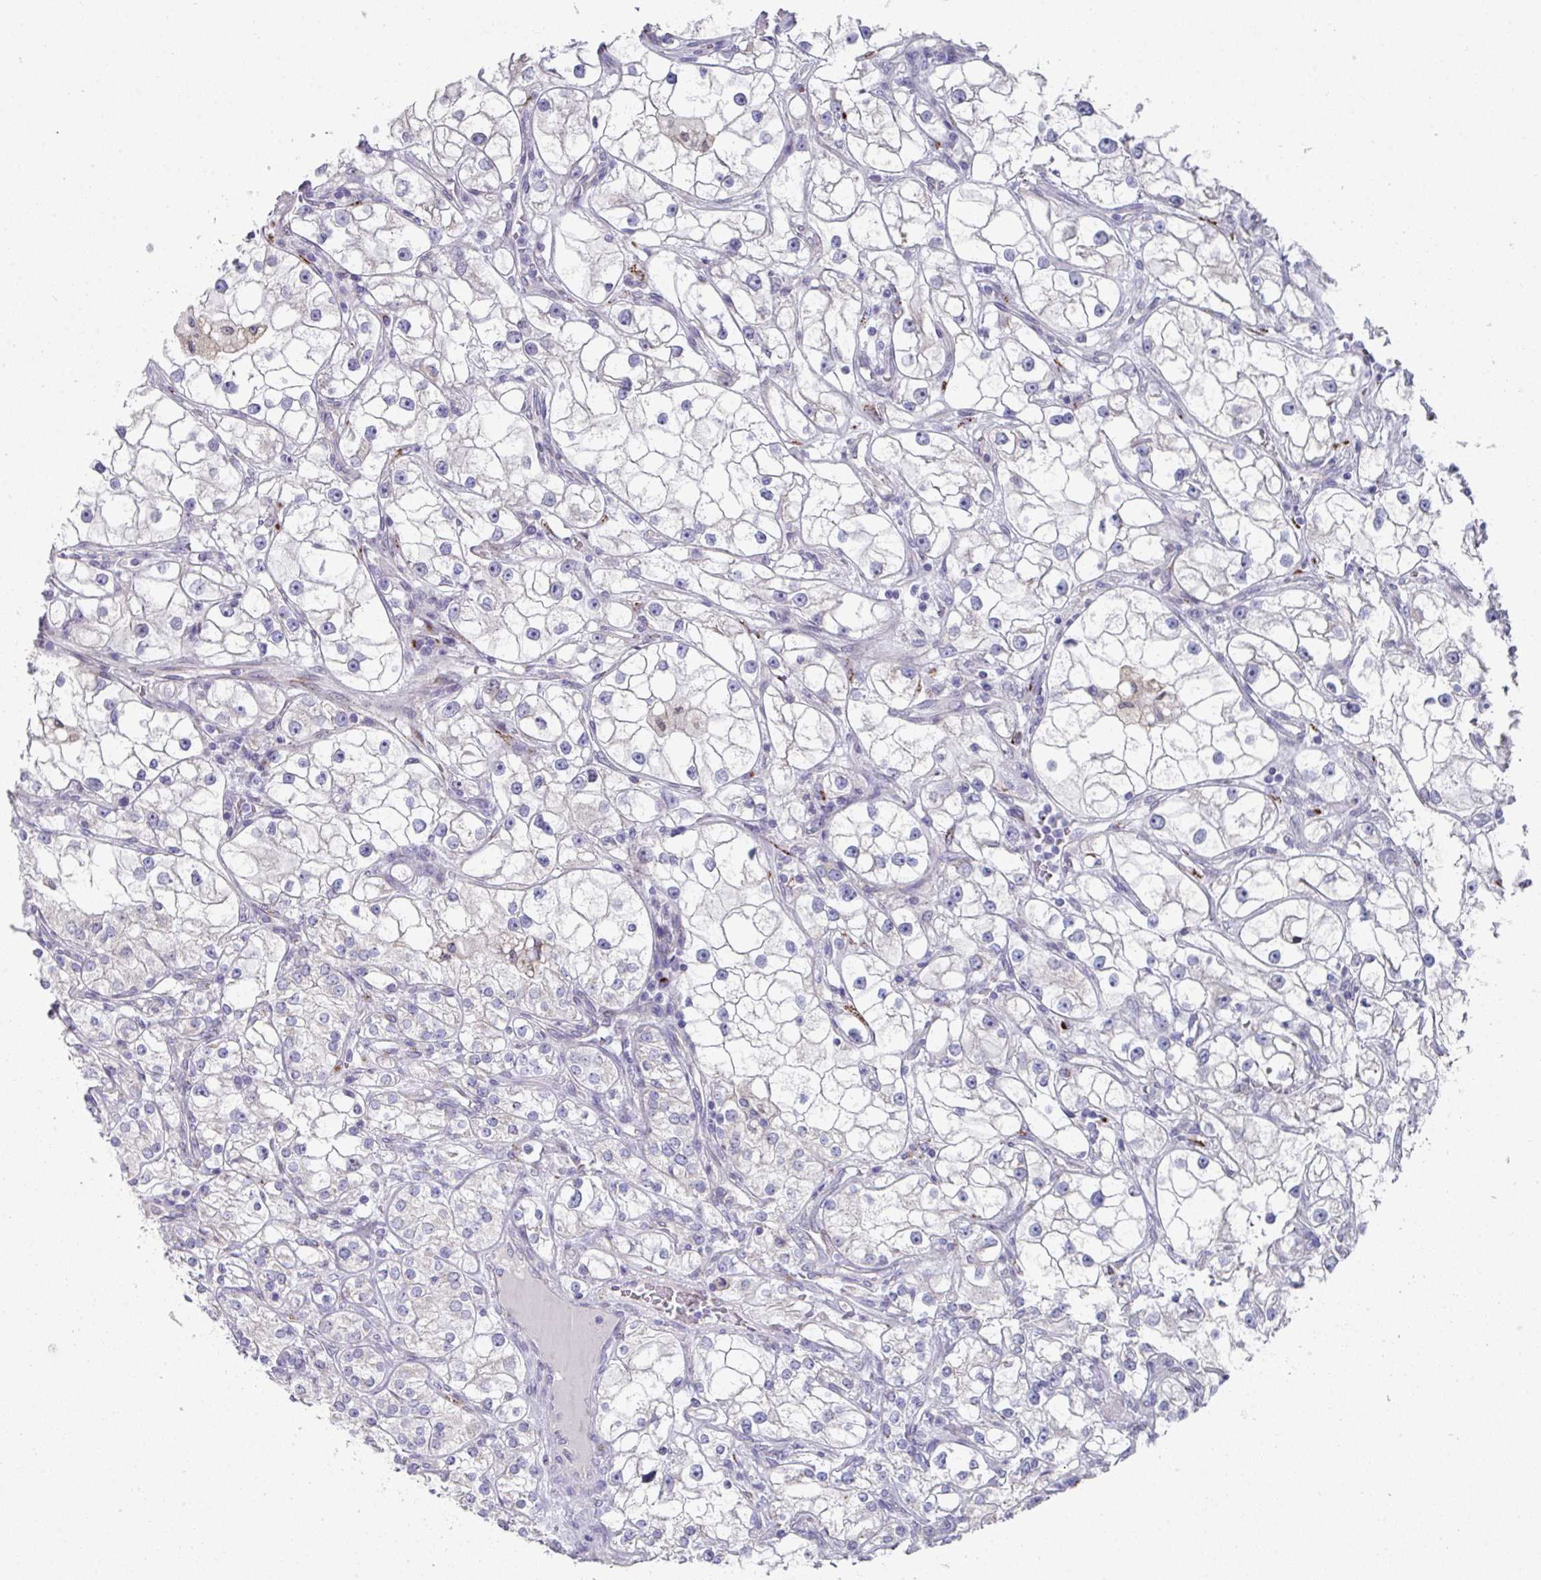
{"staining": {"intensity": "negative", "quantity": "none", "location": "none"}, "tissue": "renal cancer", "cell_type": "Tumor cells", "image_type": "cancer", "snomed": [{"axis": "morphology", "description": "Adenocarcinoma, NOS"}, {"axis": "topography", "description": "Kidney"}], "caption": "Protein analysis of renal adenocarcinoma shows no significant positivity in tumor cells.", "gene": "VKORC1L1", "patient": {"sex": "male", "age": 77}}